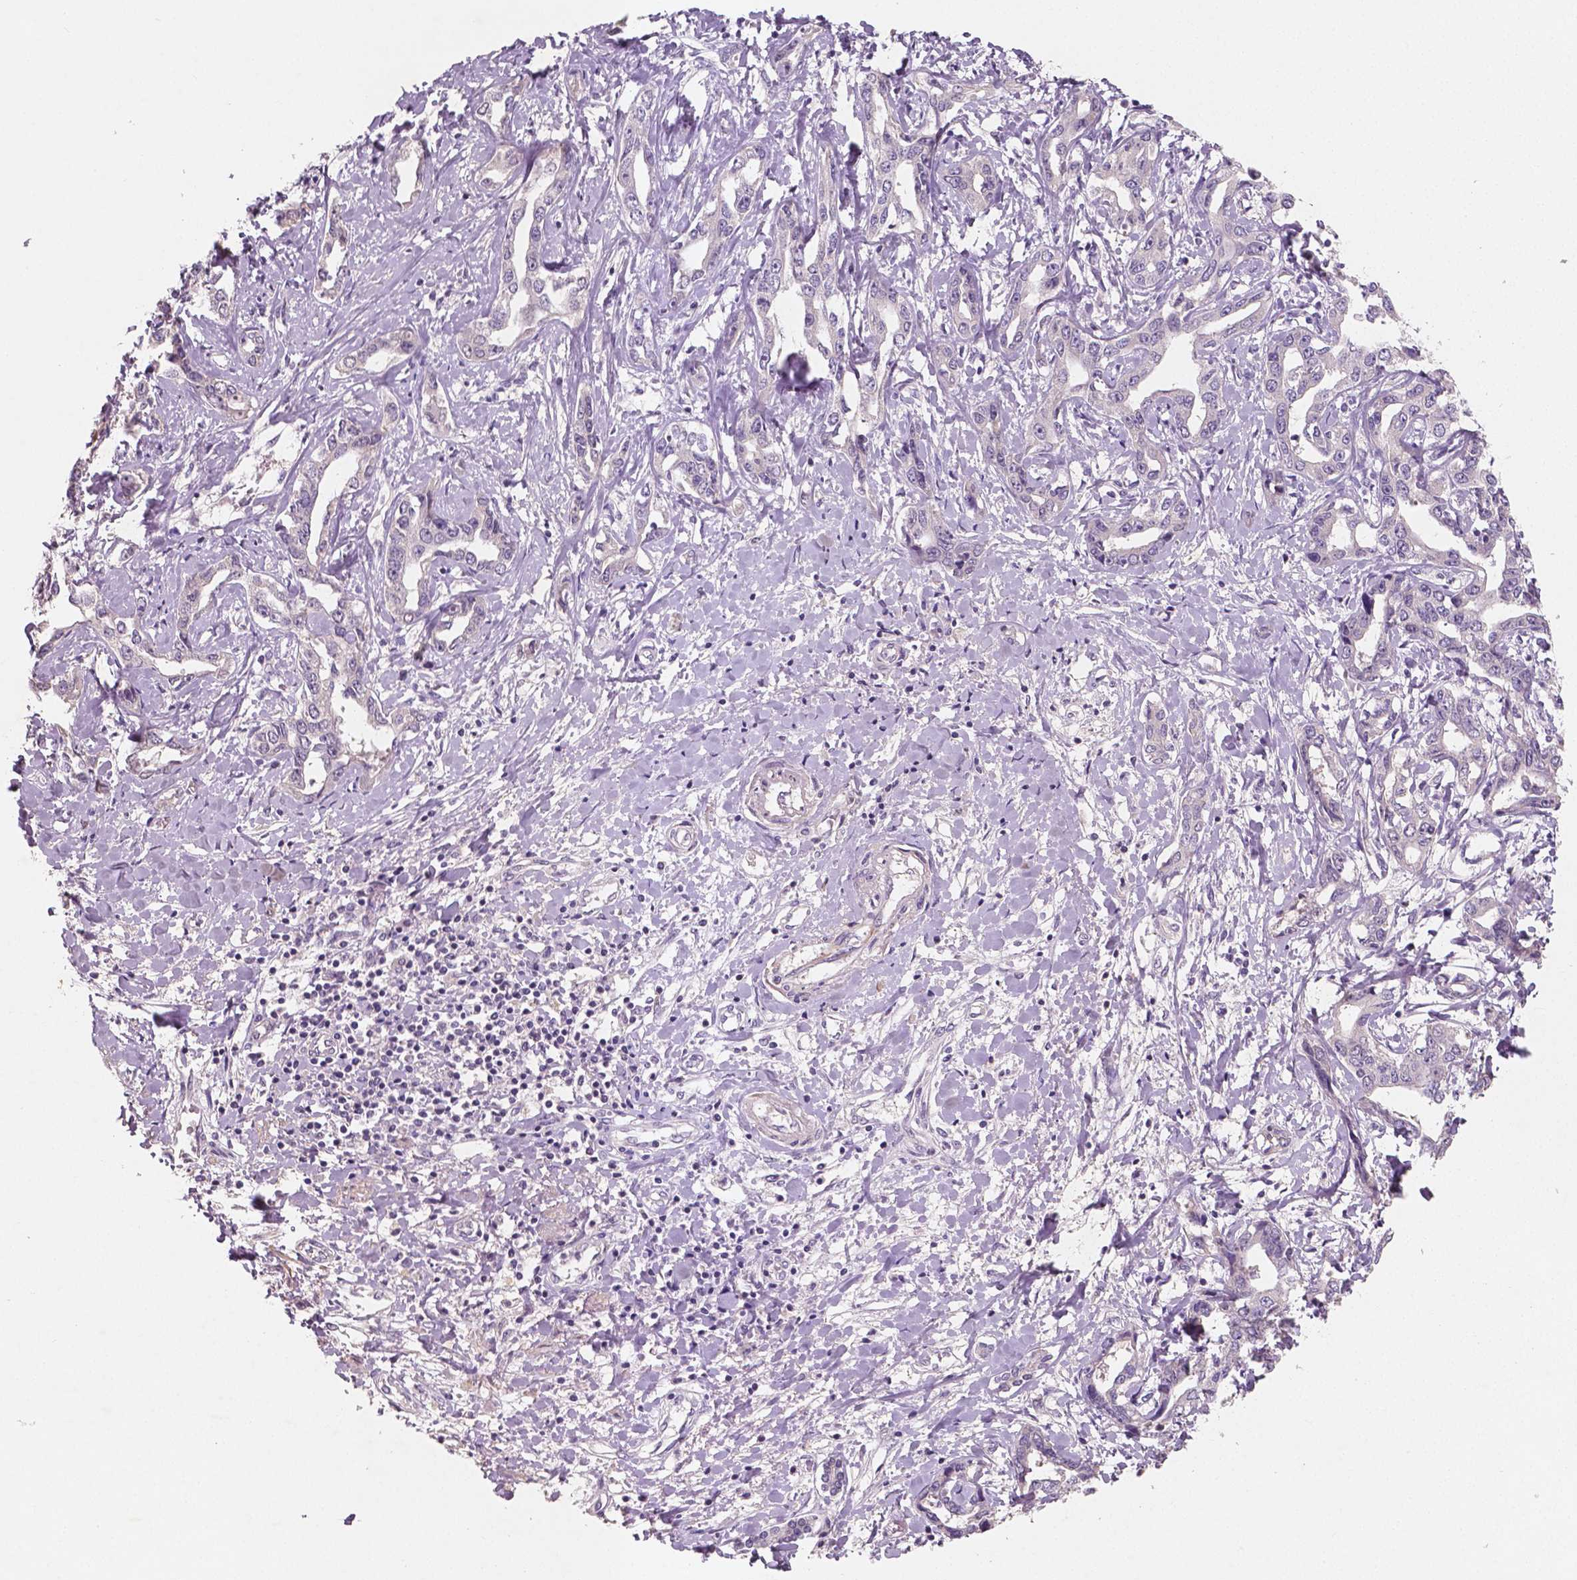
{"staining": {"intensity": "negative", "quantity": "none", "location": "none"}, "tissue": "liver cancer", "cell_type": "Tumor cells", "image_type": "cancer", "snomed": [{"axis": "morphology", "description": "Cholangiocarcinoma"}, {"axis": "topography", "description": "Liver"}], "caption": "Immunohistochemistry (IHC) photomicrograph of neoplastic tissue: human liver cholangiocarcinoma stained with DAB (3,3'-diaminobenzidine) demonstrates no significant protein expression in tumor cells.", "gene": "LSM14B", "patient": {"sex": "male", "age": 59}}